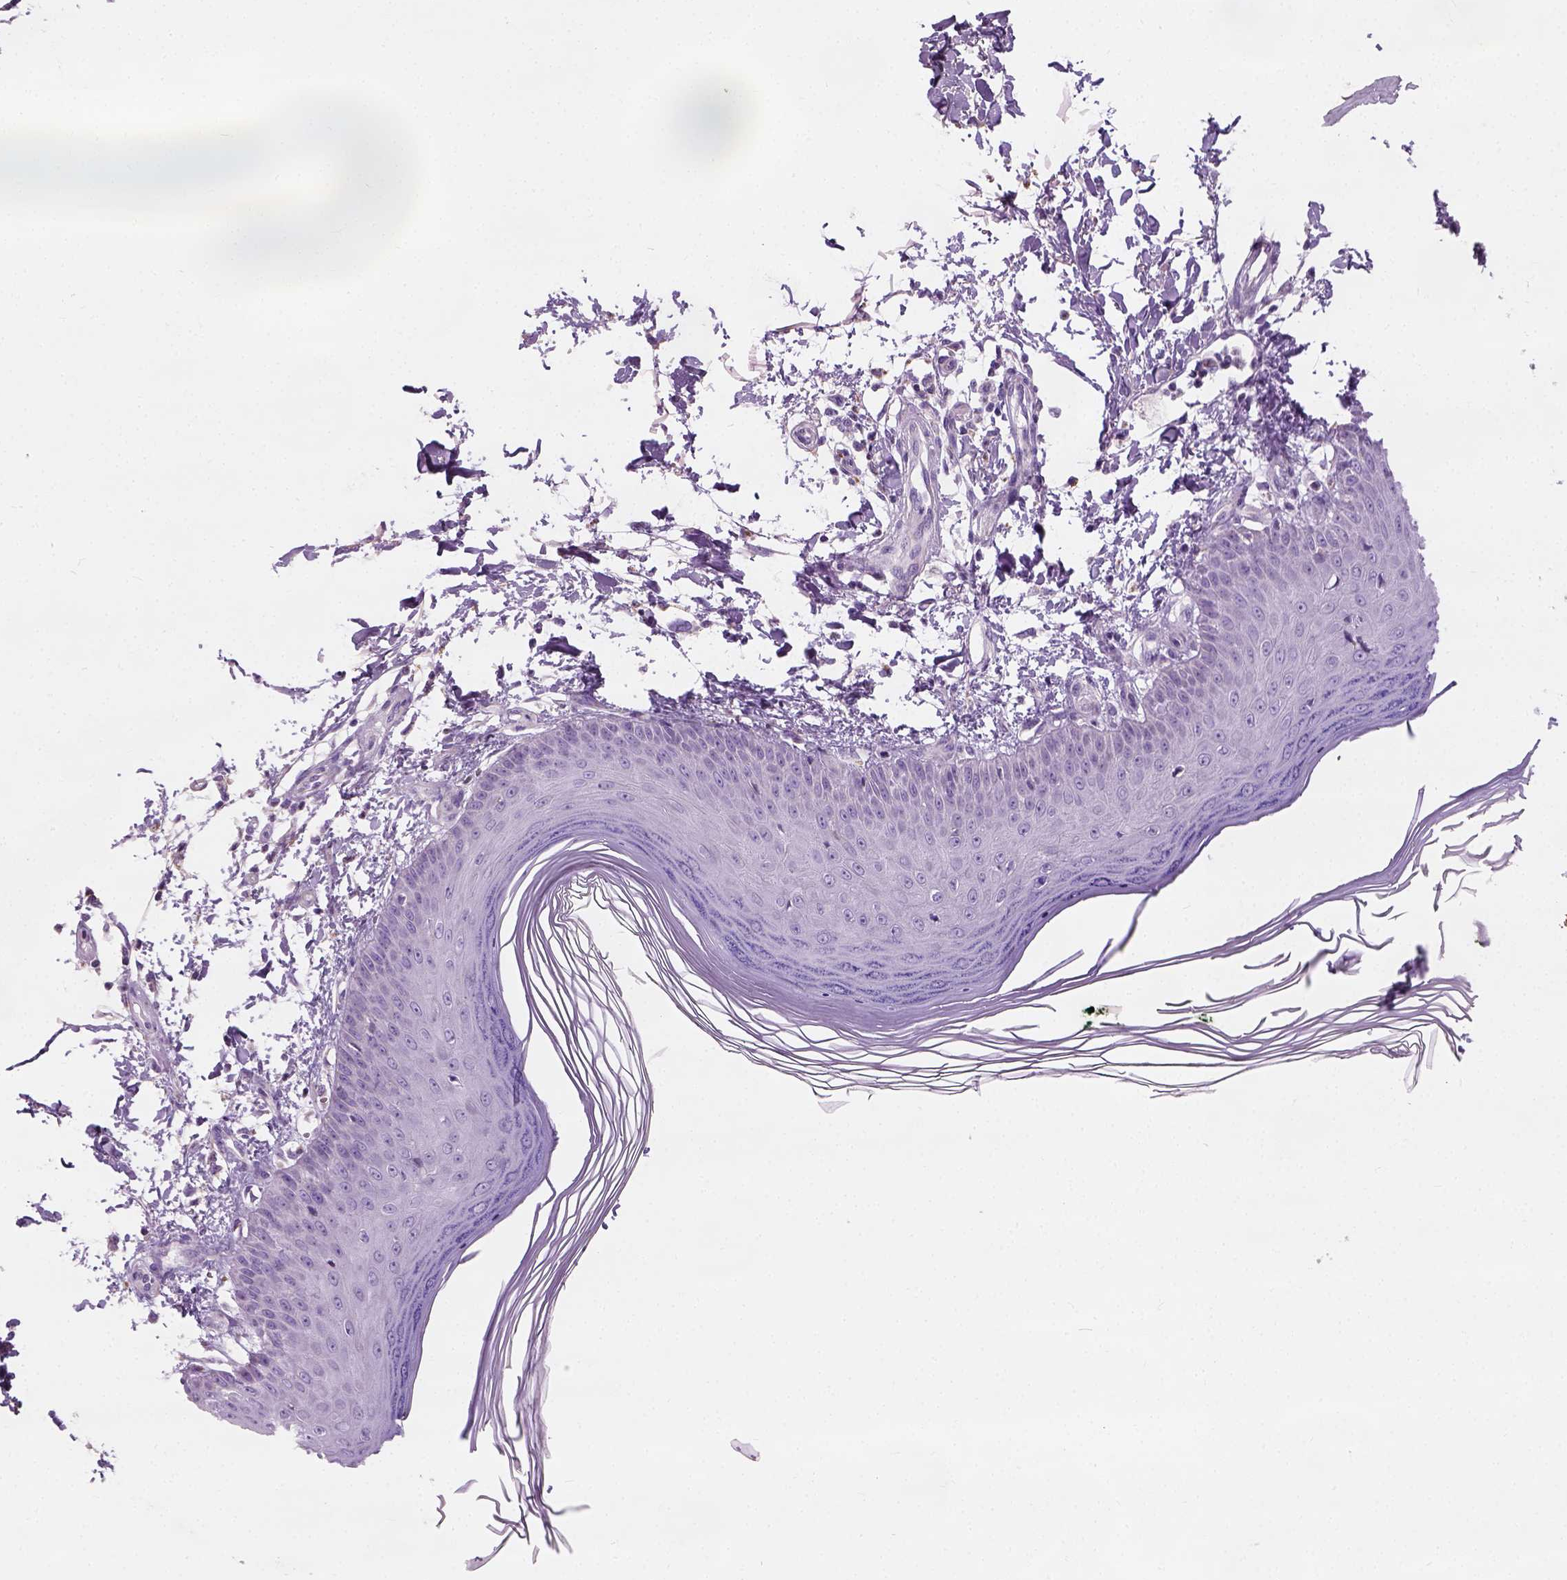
{"staining": {"intensity": "negative", "quantity": "none", "location": "none"}, "tissue": "skin", "cell_type": "Fibroblasts", "image_type": "normal", "snomed": [{"axis": "morphology", "description": "Normal tissue, NOS"}, {"axis": "topography", "description": "Skin"}], "caption": "Fibroblasts show no significant protein expression in unremarkable skin. The staining was performed using DAB to visualize the protein expression in brown, while the nuclei were stained in blue with hematoxylin (Magnification: 20x).", "gene": "CHODL", "patient": {"sex": "female", "age": 62}}